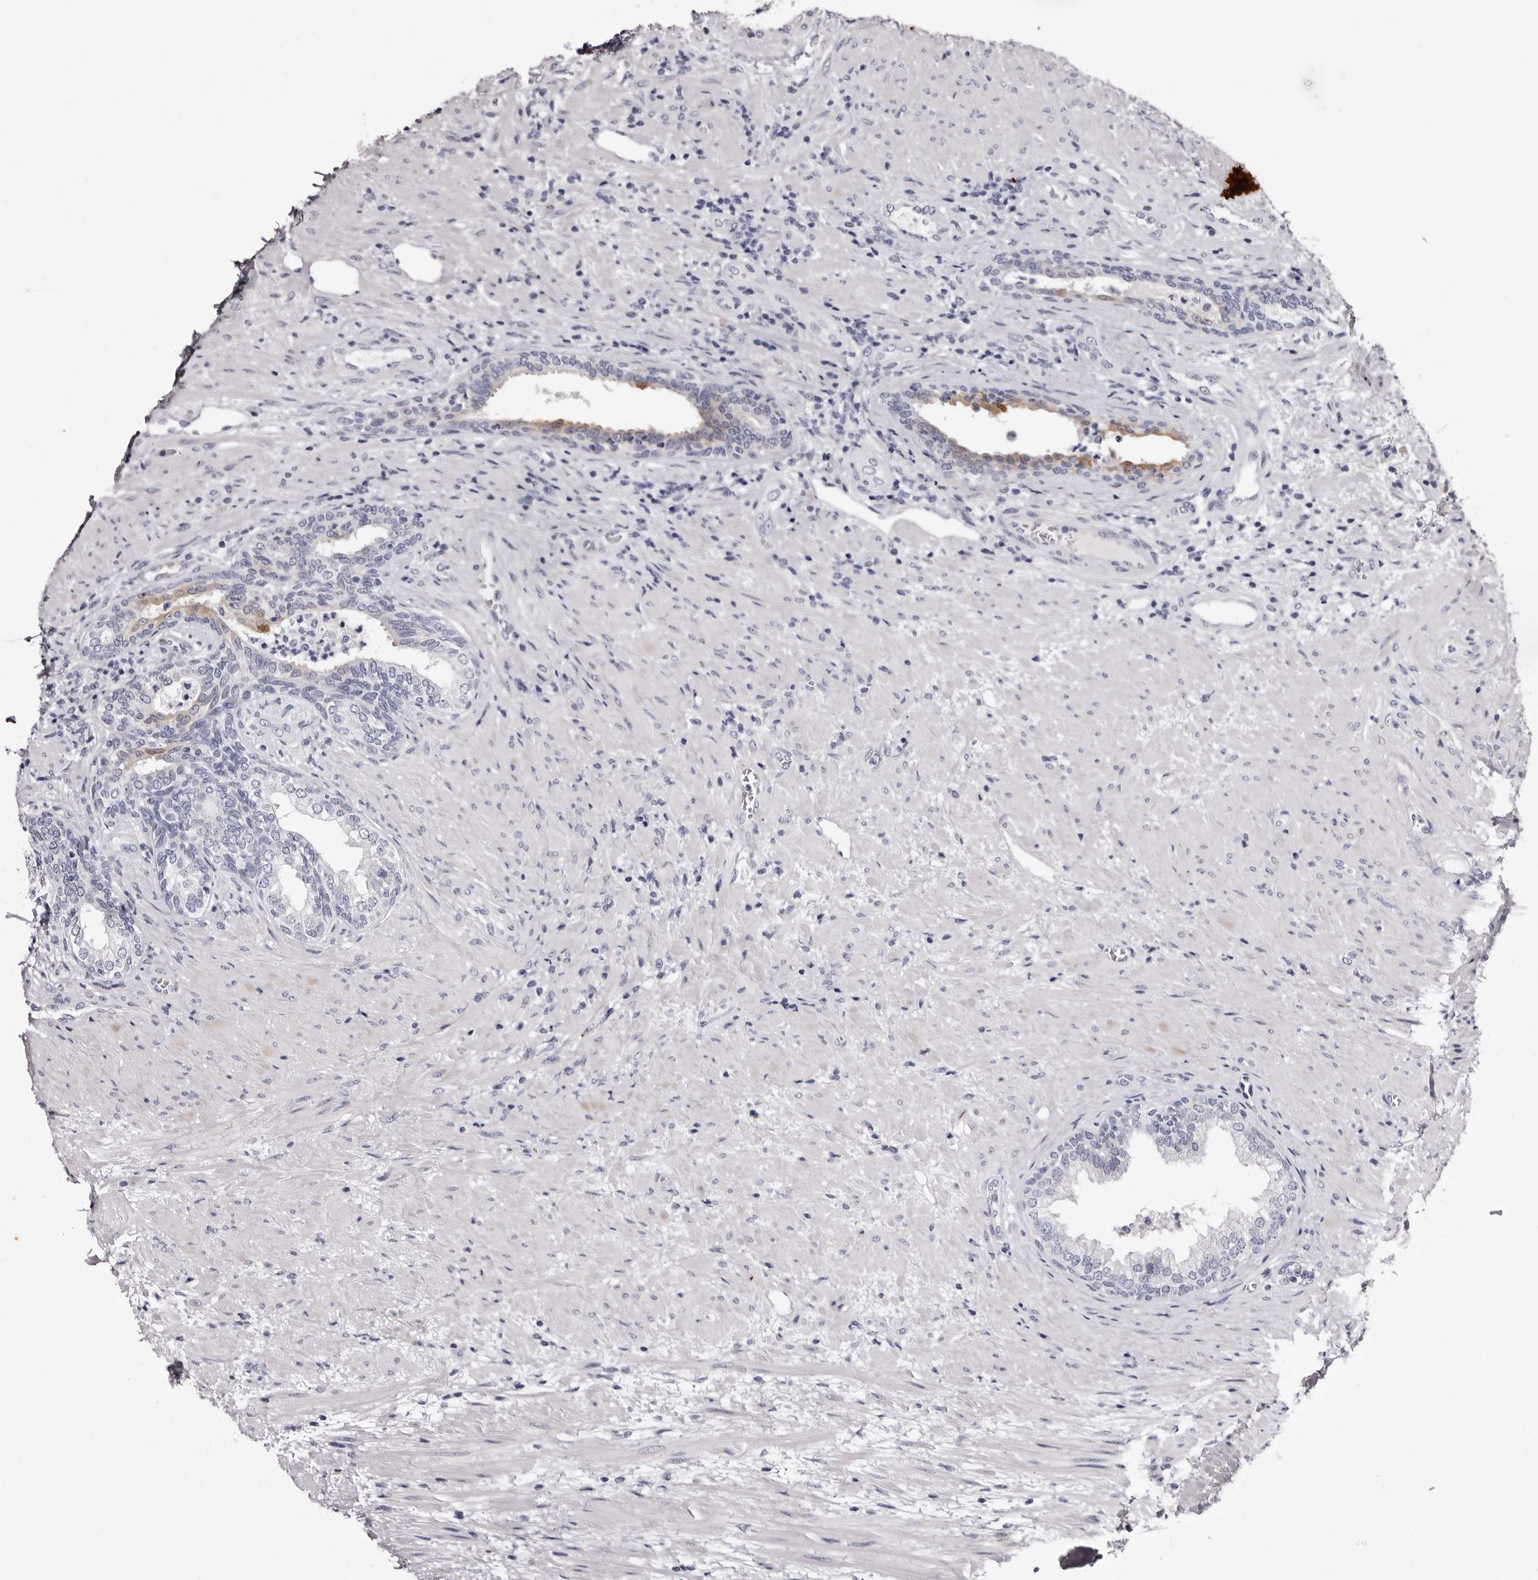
{"staining": {"intensity": "moderate", "quantity": "<25%", "location": "cytoplasmic/membranous"}, "tissue": "prostate", "cell_type": "Glandular cells", "image_type": "normal", "snomed": [{"axis": "morphology", "description": "Normal tissue, NOS"}, {"axis": "topography", "description": "Prostate"}], "caption": "This image demonstrates normal prostate stained with immunohistochemistry (IHC) to label a protein in brown. The cytoplasmic/membranous of glandular cells show moderate positivity for the protein. Nuclei are counter-stained blue.", "gene": "BPGM", "patient": {"sex": "male", "age": 76}}